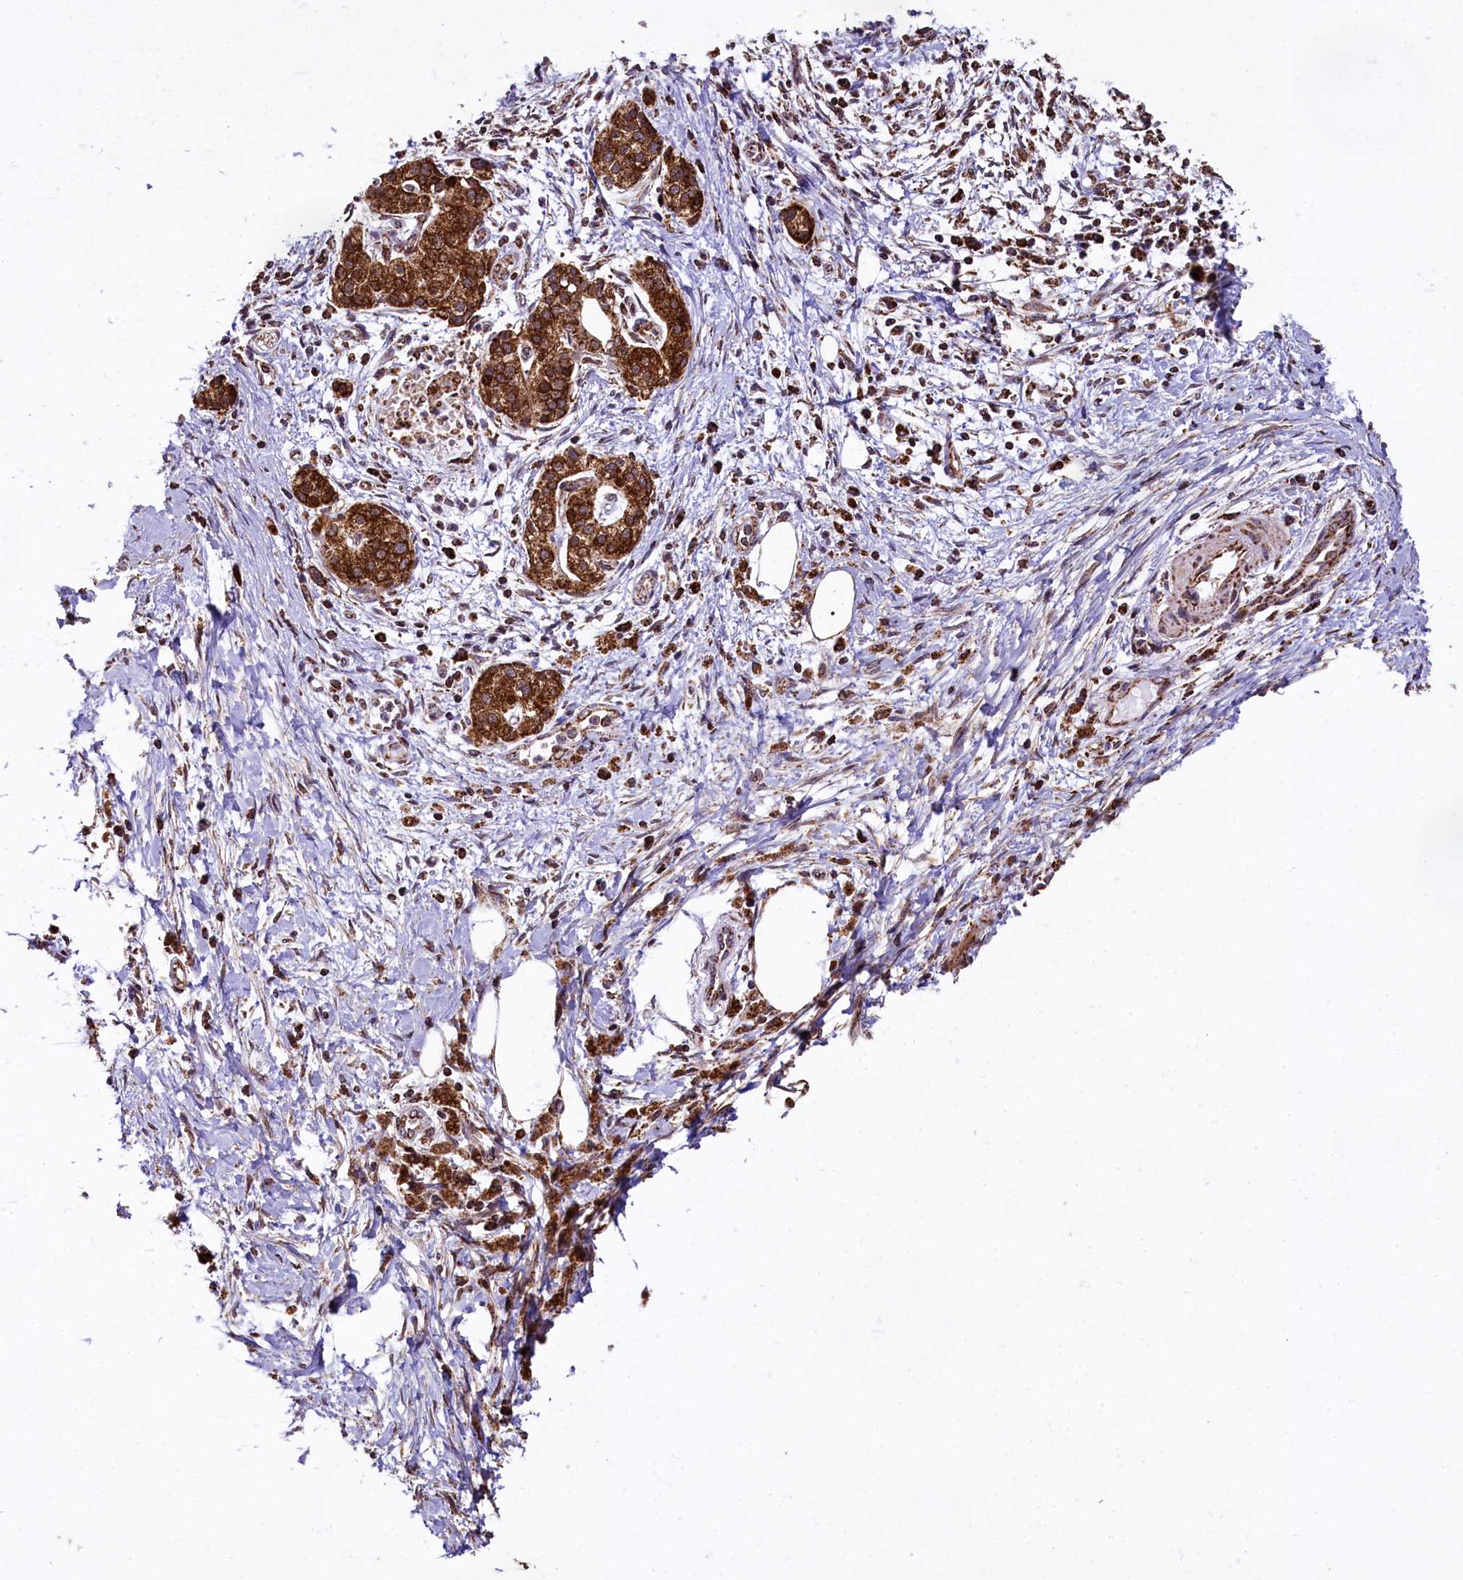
{"staining": {"intensity": "strong", "quantity": ">75%", "location": "cytoplasmic/membranous"}, "tissue": "pancreatic cancer", "cell_type": "Tumor cells", "image_type": "cancer", "snomed": [{"axis": "morphology", "description": "Adenocarcinoma, NOS"}, {"axis": "topography", "description": "Pancreas"}], "caption": "This histopathology image displays pancreatic adenocarcinoma stained with immunohistochemistry (IHC) to label a protein in brown. The cytoplasmic/membranous of tumor cells show strong positivity for the protein. Nuclei are counter-stained blue.", "gene": "KLC2", "patient": {"sex": "male", "age": 58}}